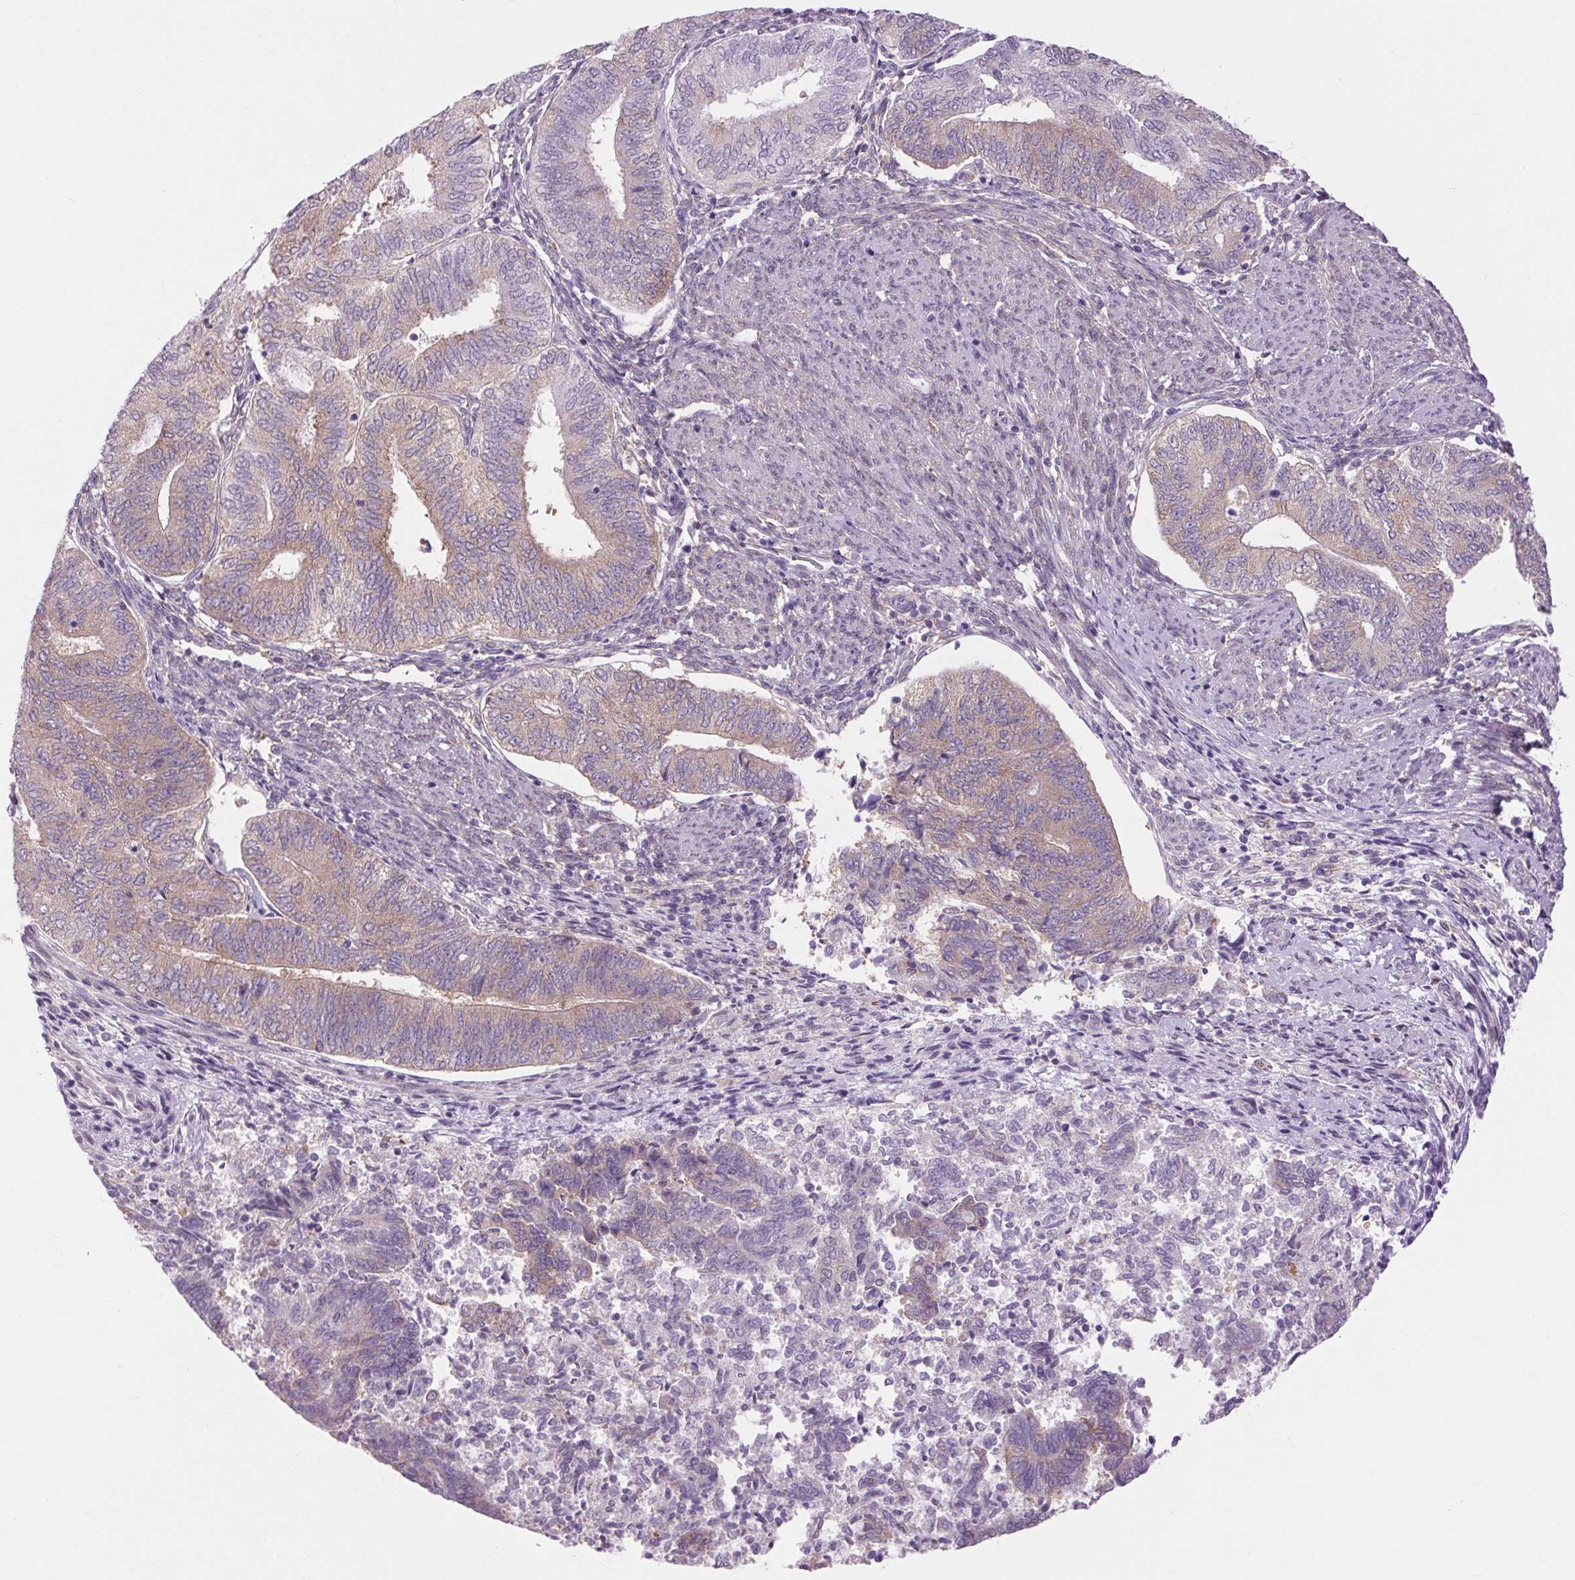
{"staining": {"intensity": "weak", "quantity": "<25%", "location": "cytoplasmic/membranous"}, "tissue": "endometrial cancer", "cell_type": "Tumor cells", "image_type": "cancer", "snomed": [{"axis": "morphology", "description": "Adenocarcinoma, NOS"}, {"axis": "topography", "description": "Endometrium"}], "caption": "Immunohistochemistry (IHC) histopathology image of neoplastic tissue: endometrial adenocarcinoma stained with DAB displays no significant protein positivity in tumor cells.", "gene": "SOWAHC", "patient": {"sex": "female", "age": 65}}